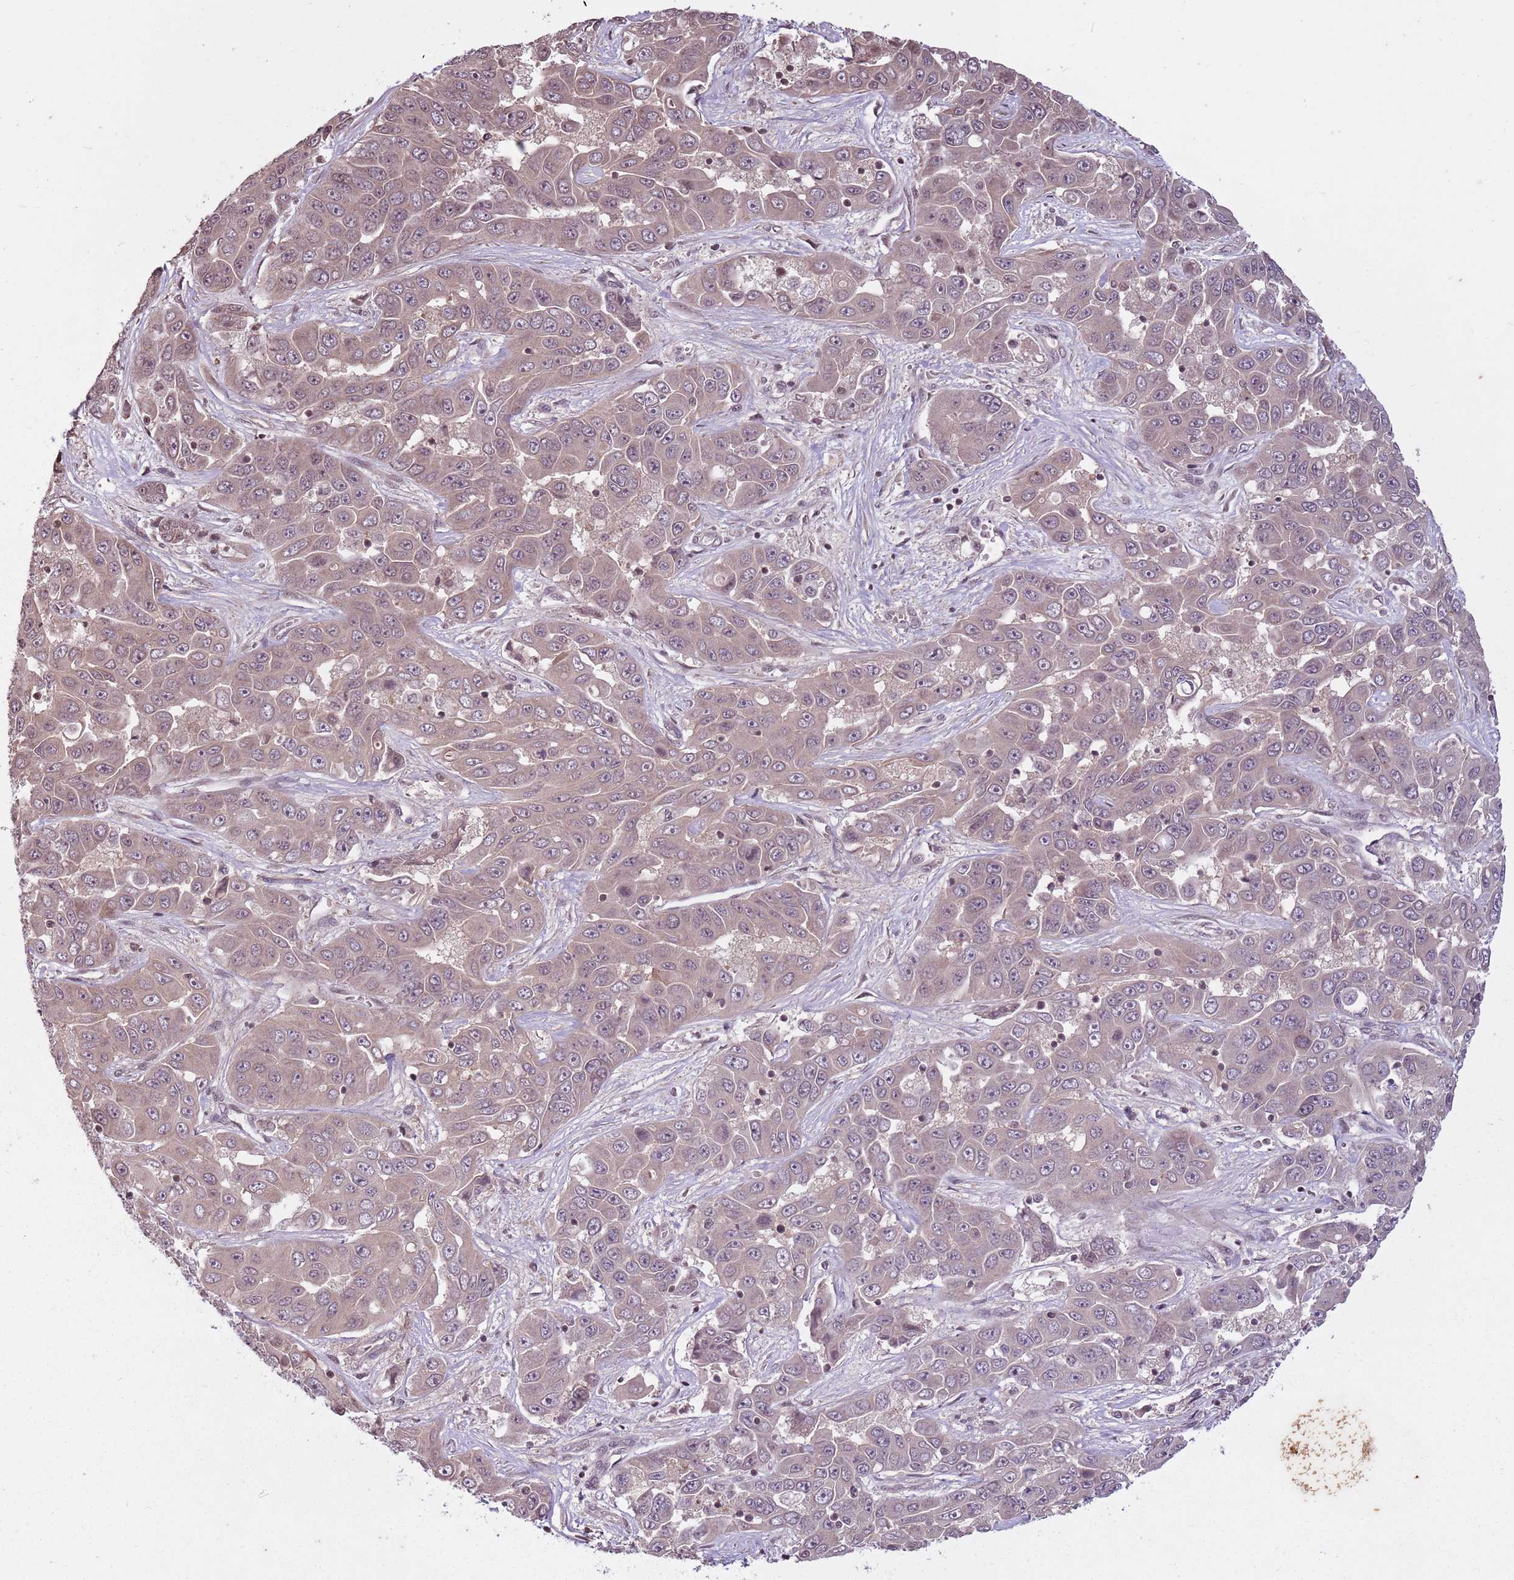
{"staining": {"intensity": "weak", "quantity": ">75%", "location": "cytoplasmic/membranous"}, "tissue": "liver cancer", "cell_type": "Tumor cells", "image_type": "cancer", "snomed": [{"axis": "morphology", "description": "Cholangiocarcinoma"}, {"axis": "topography", "description": "Liver"}], "caption": "A high-resolution micrograph shows IHC staining of liver cancer (cholangiocarcinoma), which shows weak cytoplasmic/membranous staining in about >75% of tumor cells. Nuclei are stained in blue.", "gene": "CAPN9", "patient": {"sex": "female", "age": 52}}